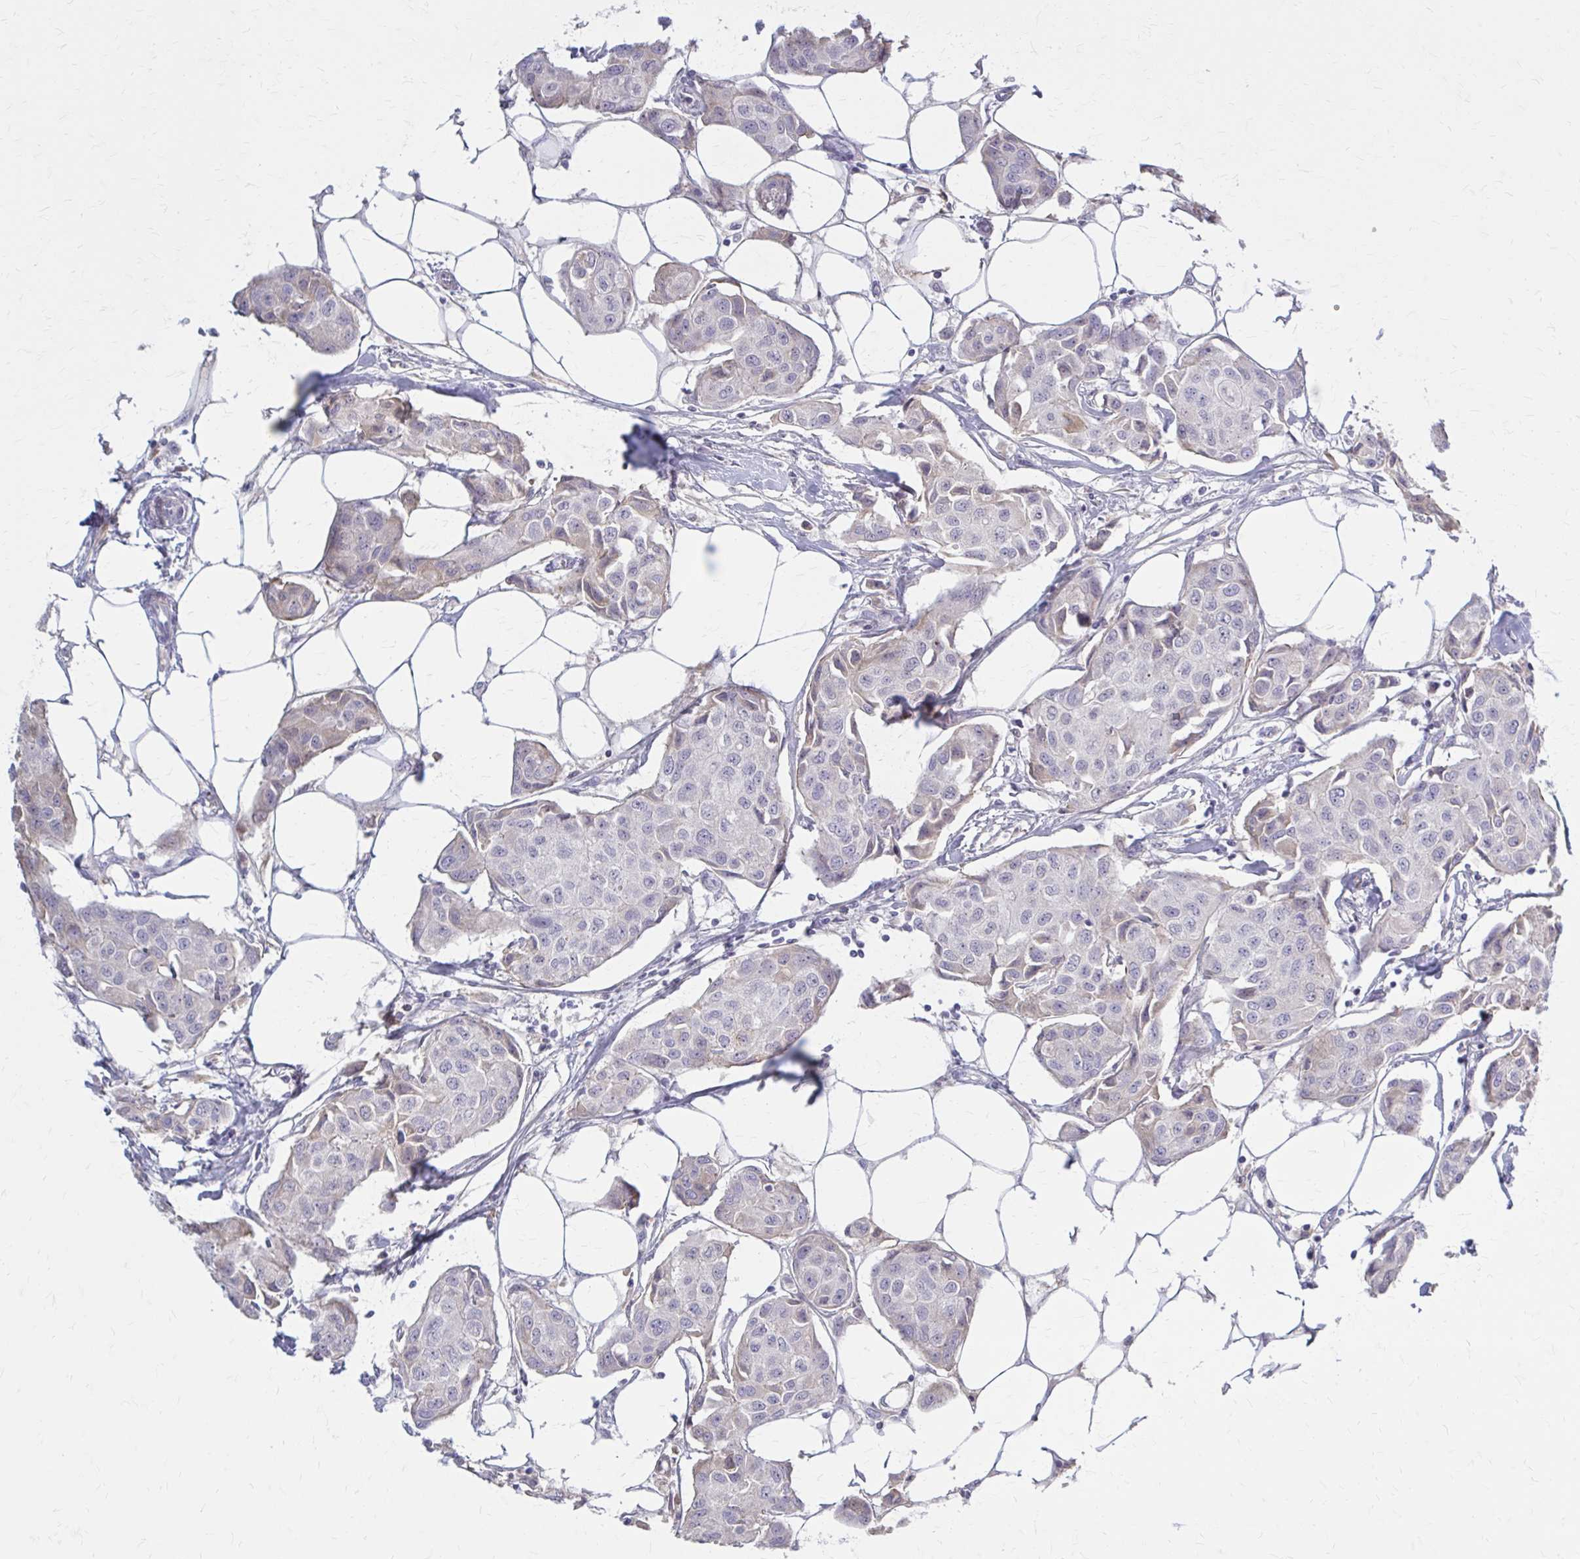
{"staining": {"intensity": "negative", "quantity": "none", "location": "none"}, "tissue": "breast cancer", "cell_type": "Tumor cells", "image_type": "cancer", "snomed": [{"axis": "morphology", "description": "Duct carcinoma"}, {"axis": "topography", "description": "Breast"}, {"axis": "topography", "description": "Lymph node"}], "caption": "Infiltrating ductal carcinoma (breast) was stained to show a protein in brown. There is no significant positivity in tumor cells. The staining was performed using DAB to visualize the protein expression in brown, while the nuclei were stained in blue with hematoxylin (Magnification: 20x).", "gene": "SERPIND1", "patient": {"sex": "female", "age": 80}}